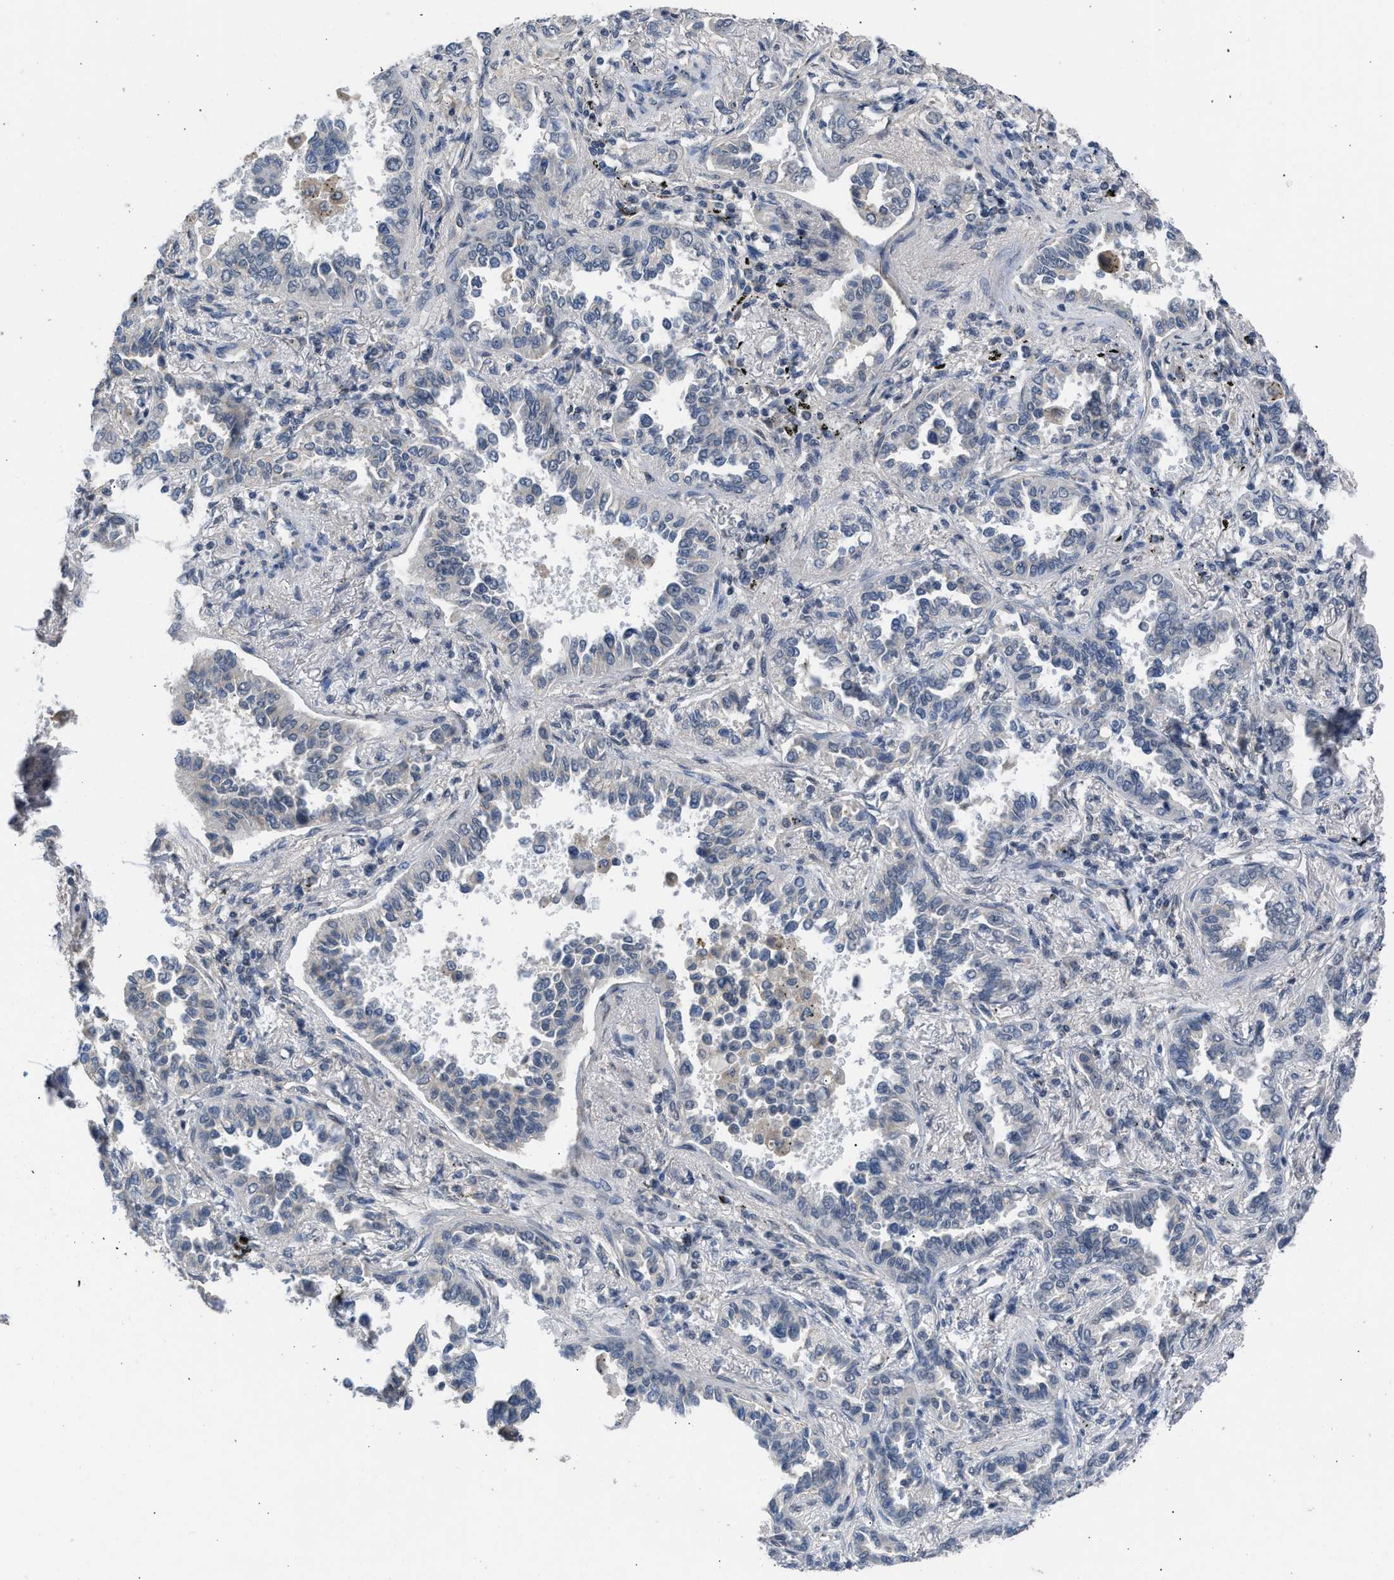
{"staining": {"intensity": "negative", "quantity": "none", "location": "none"}, "tissue": "lung cancer", "cell_type": "Tumor cells", "image_type": "cancer", "snomed": [{"axis": "morphology", "description": "Normal tissue, NOS"}, {"axis": "morphology", "description": "Adenocarcinoma, NOS"}, {"axis": "topography", "description": "Lung"}], "caption": "The IHC image has no significant staining in tumor cells of lung adenocarcinoma tissue.", "gene": "TERF2IP", "patient": {"sex": "male", "age": 59}}